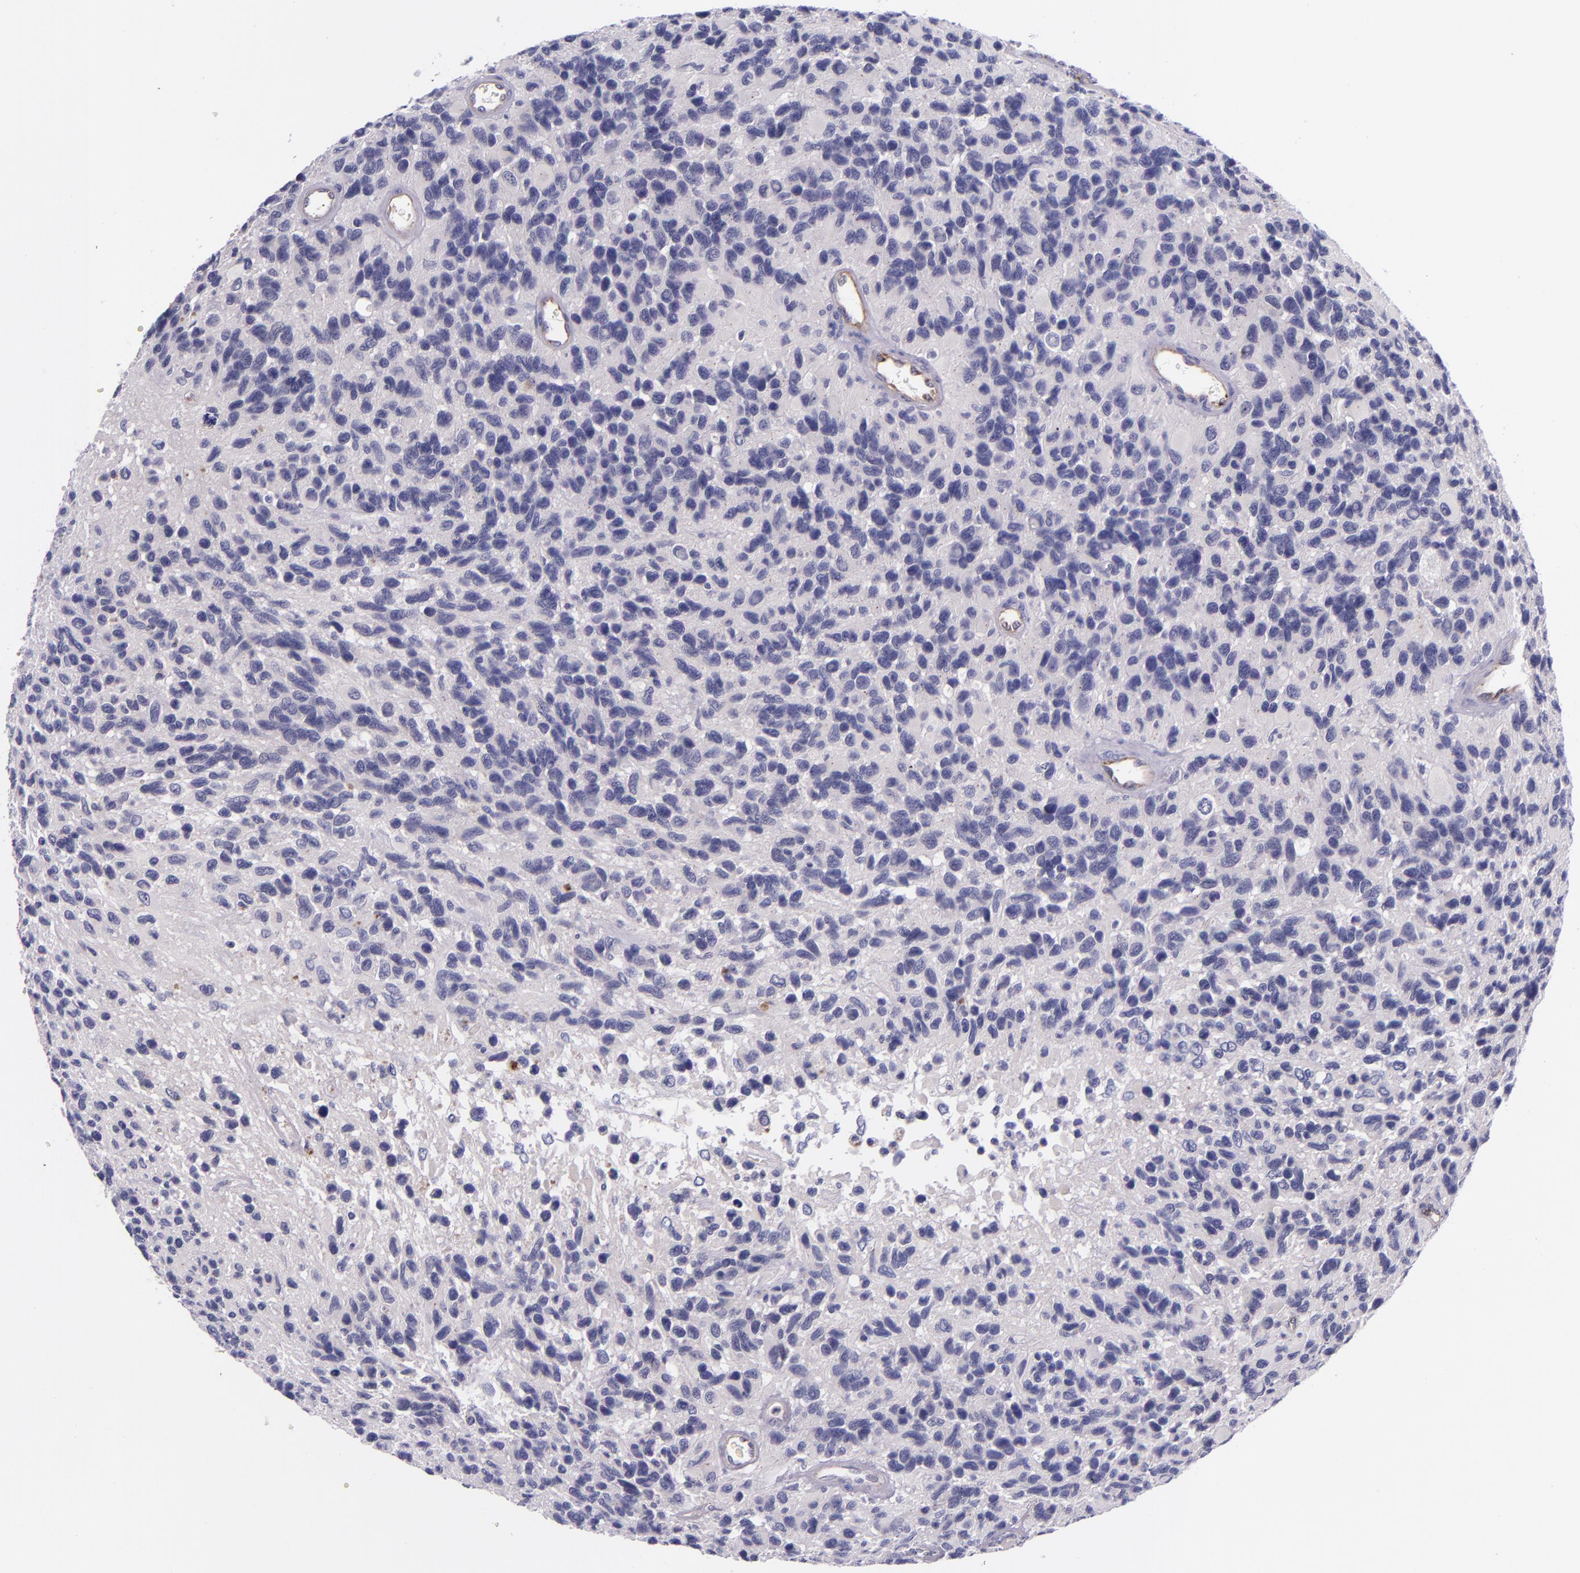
{"staining": {"intensity": "negative", "quantity": "none", "location": "none"}, "tissue": "glioma", "cell_type": "Tumor cells", "image_type": "cancer", "snomed": [{"axis": "morphology", "description": "Glioma, malignant, High grade"}, {"axis": "topography", "description": "Brain"}], "caption": "High magnification brightfield microscopy of malignant glioma (high-grade) stained with DAB (3,3'-diaminobenzidine) (brown) and counterstained with hematoxylin (blue): tumor cells show no significant positivity.", "gene": "NOS3", "patient": {"sex": "male", "age": 77}}